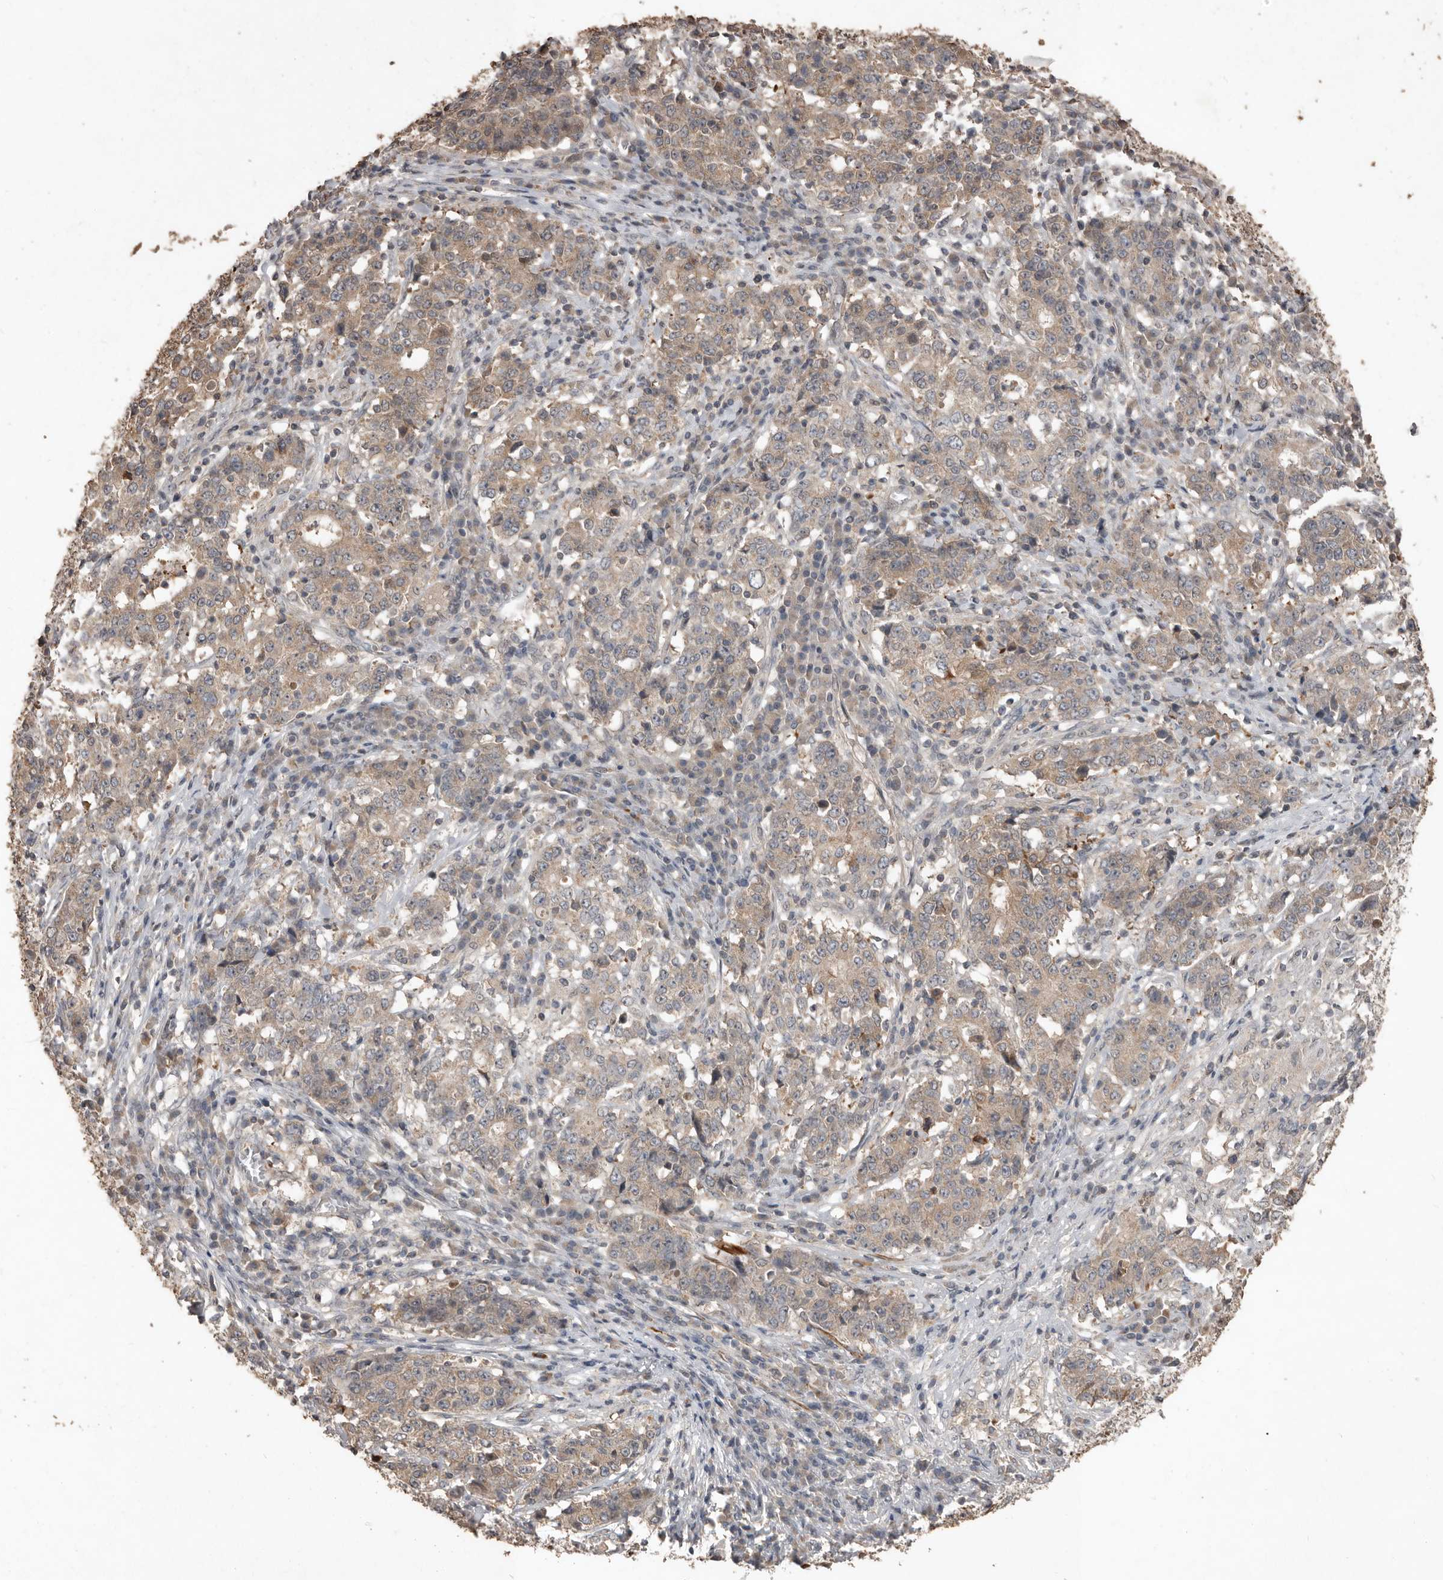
{"staining": {"intensity": "weak", "quantity": ">75%", "location": "cytoplasmic/membranous"}, "tissue": "stomach cancer", "cell_type": "Tumor cells", "image_type": "cancer", "snomed": [{"axis": "morphology", "description": "Adenocarcinoma, NOS"}, {"axis": "topography", "description": "Stomach"}], "caption": "Adenocarcinoma (stomach) stained with IHC reveals weak cytoplasmic/membranous staining in approximately >75% of tumor cells.", "gene": "BAMBI", "patient": {"sex": "male", "age": 59}}